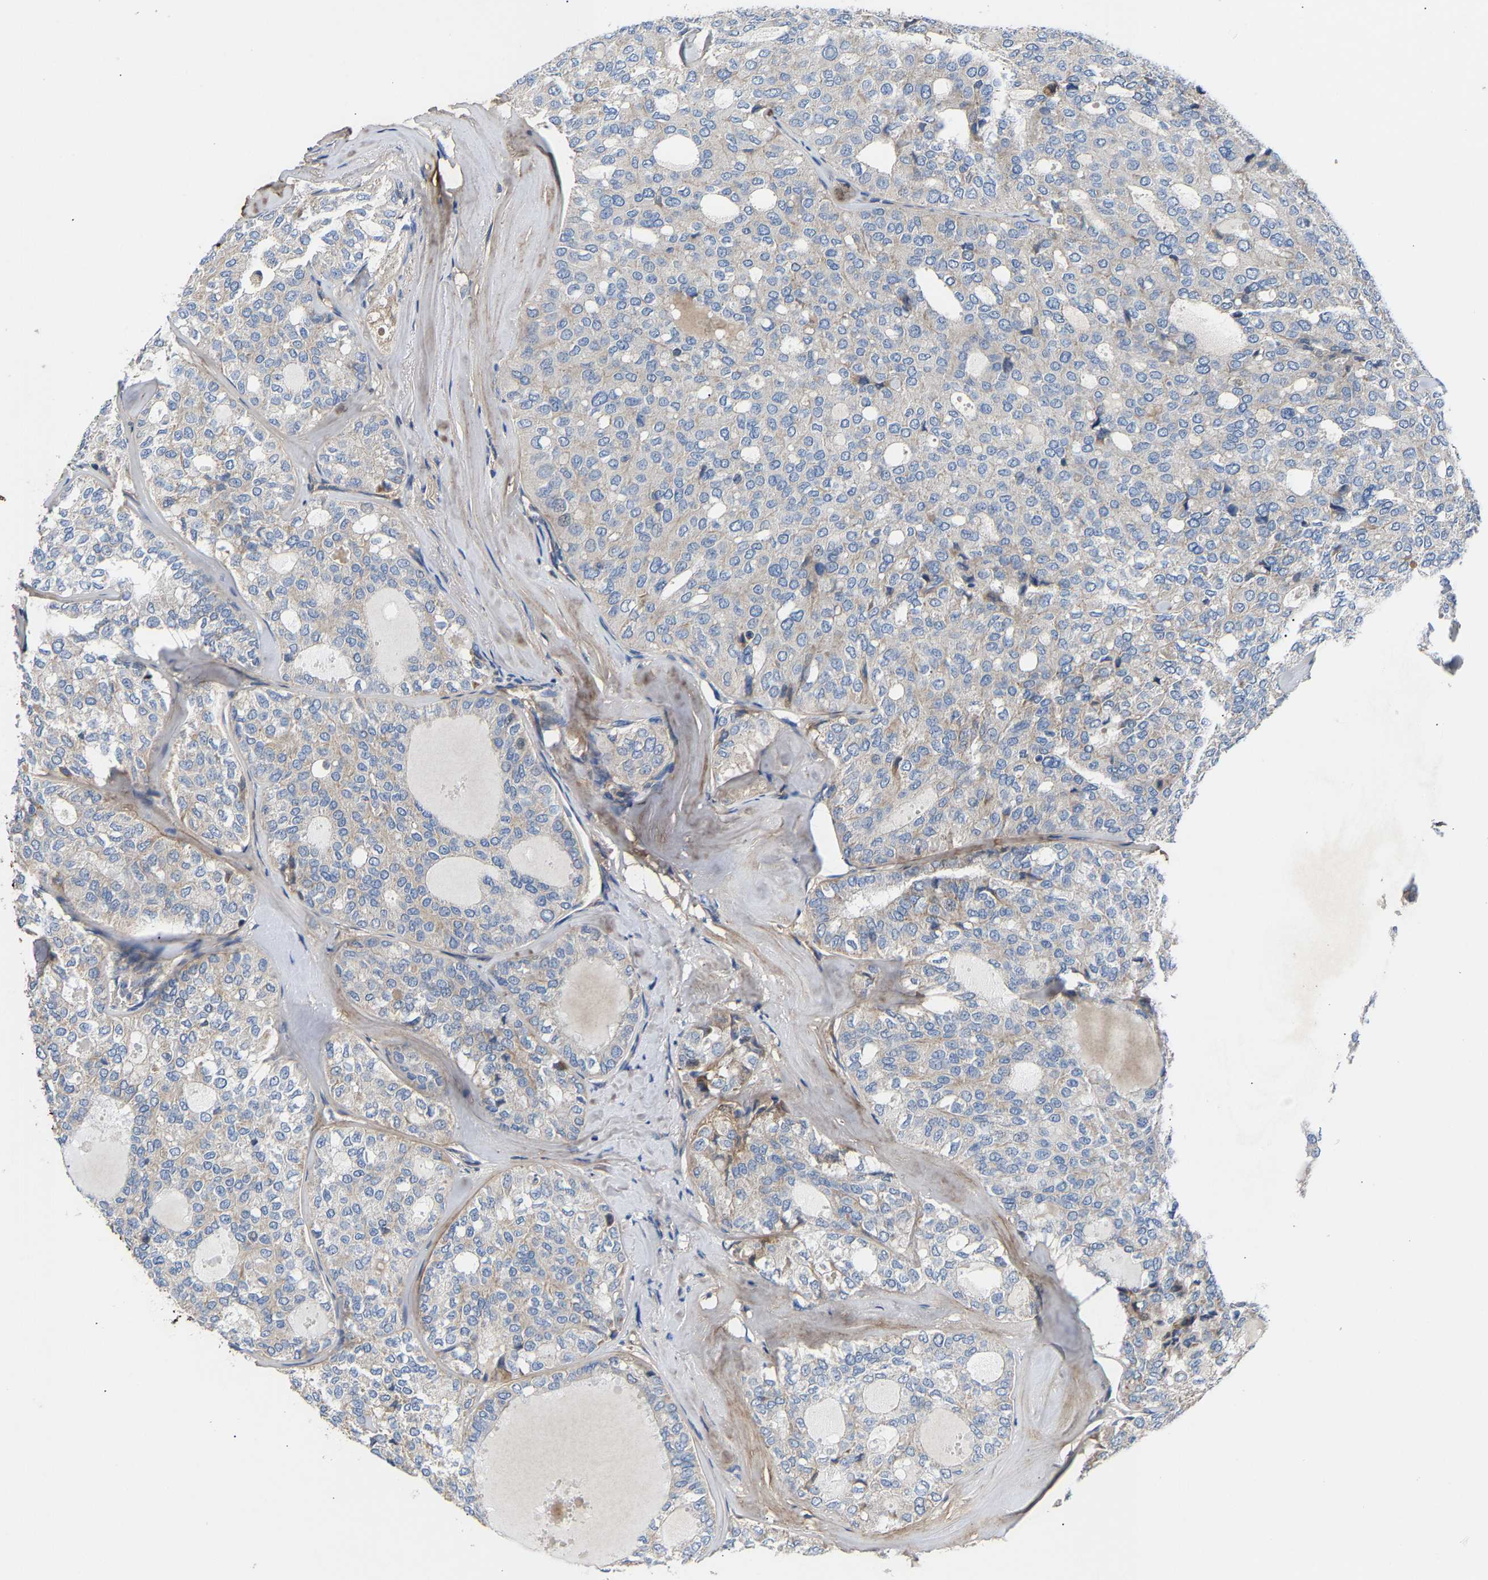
{"staining": {"intensity": "negative", "quantity": "none", "location": "none"}, "tissue": "thyroid cancer", "cell_type": "Tumor cells", "image_type": "cancer", "snomed": [{"axis": "morphology", "description": "Follicular adenoma carcinoma, NOS"}, {"axis": "topography", "description": "Thyroid gland"}], "caption": "This is a histopathology image of immunohistochemistry (IHC) staining of thyroid cancer (follicular adenoma carcinoma), which shows no positivity in tumor cells.", "gene": "CCDC171", "patient": {"sex": "male", "age": 75}}